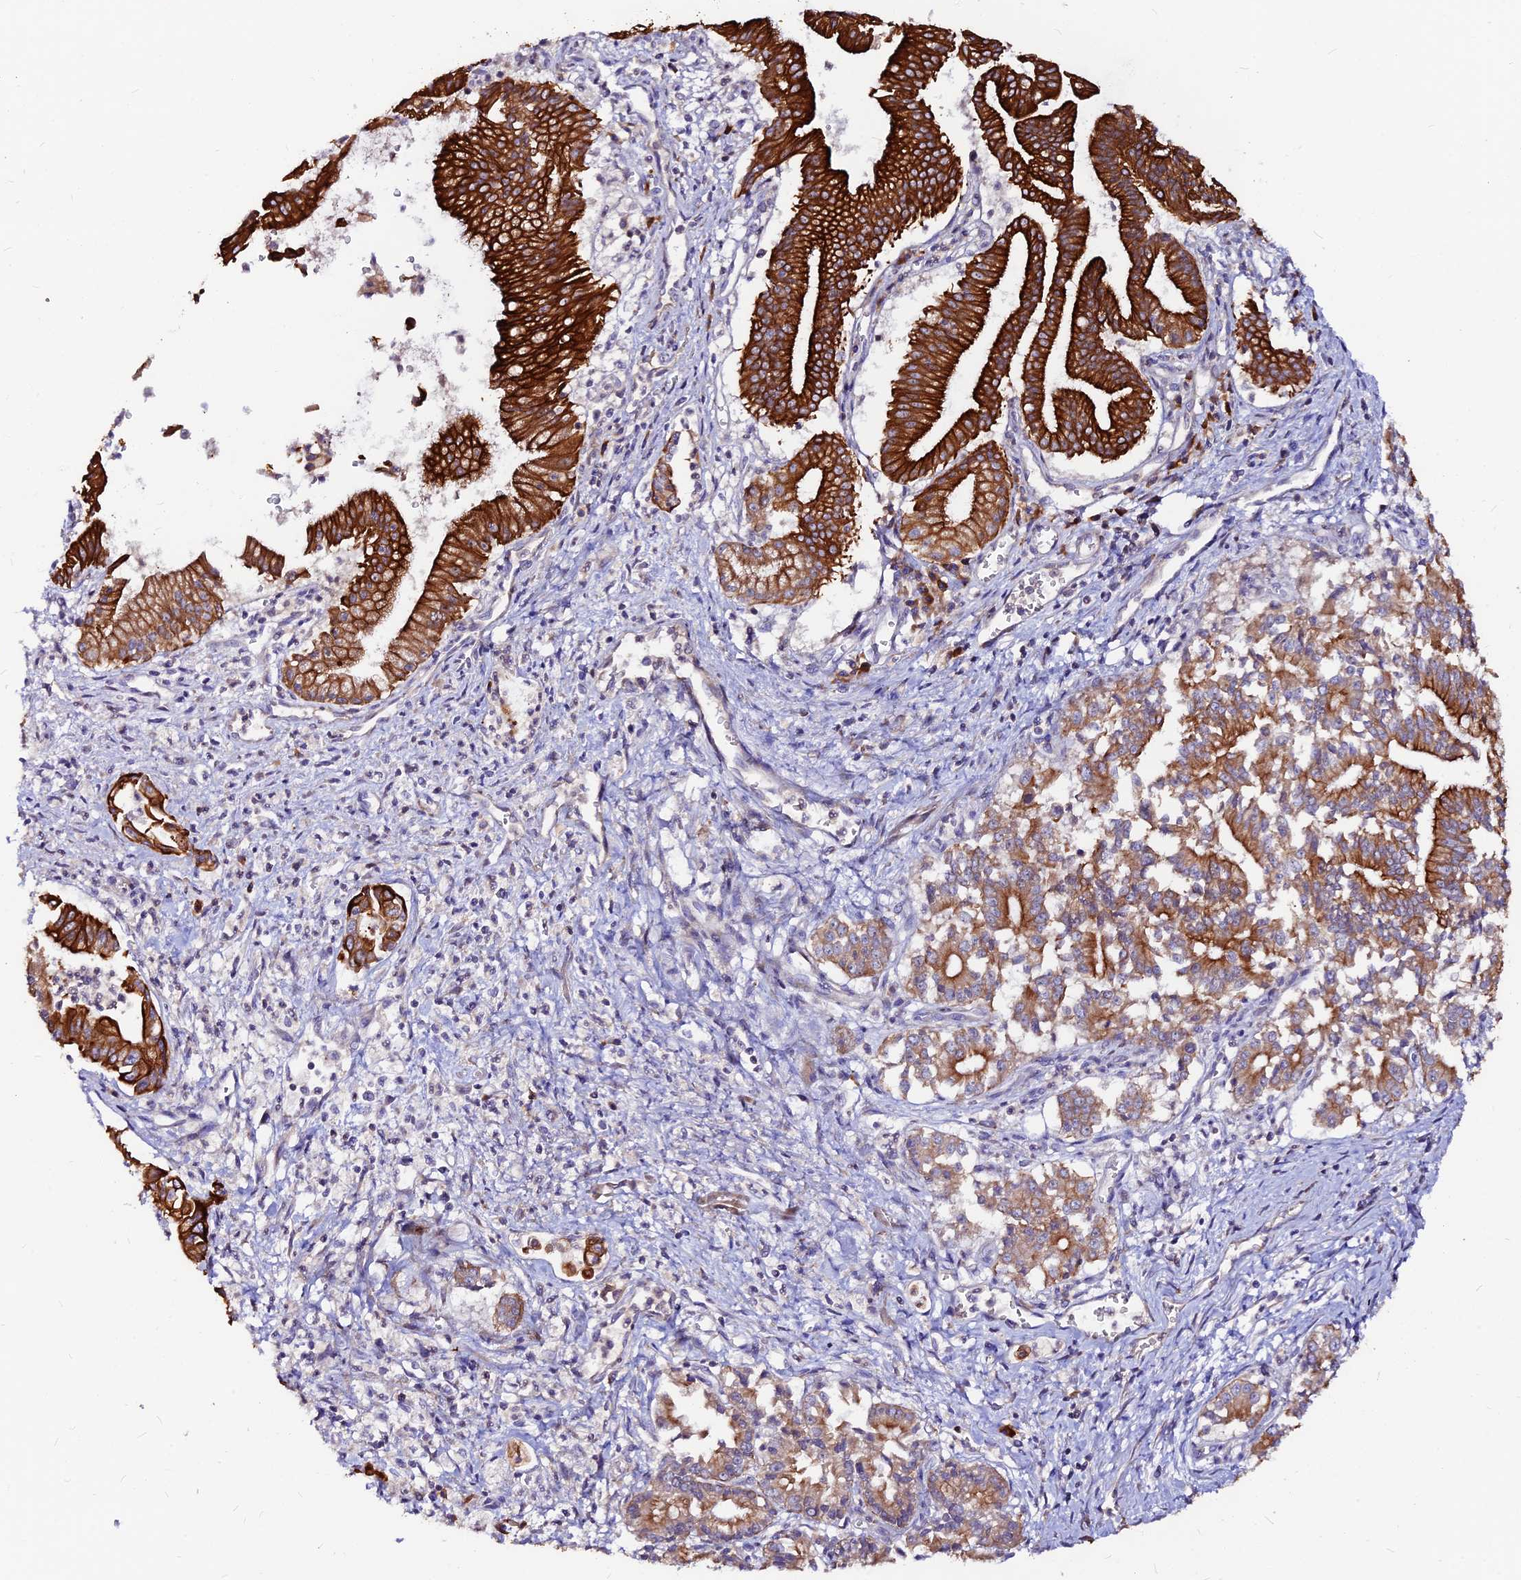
{"staining": {"intensity": "strong", "quantity": ">75%", "location": "cytoplasmic/membranous"}, "tissue": "pancreatic cancer", "cell_type": "Tumor cells", "image_type": "cancer", "snomed": [{"axis": "morphology", "description": "Adenocarcinoma, NOS"}, {"axis": "topography", "description": "Pancreas"}], "caption": "High-magnification brightfield microscopy of pancreatic cancer (adenocarcinoma) stained with DAB (brown) and counterstained with hematoxylin (blue). tumor cells exhibit strong cytoplasmic/membranous expression is seen in approximately>75% of cells. (DAB IHC, brown staining for protein, blue staining for nuclei).", "gene": "DENND2D", "patient": {"sex": "male", "age": 78}}